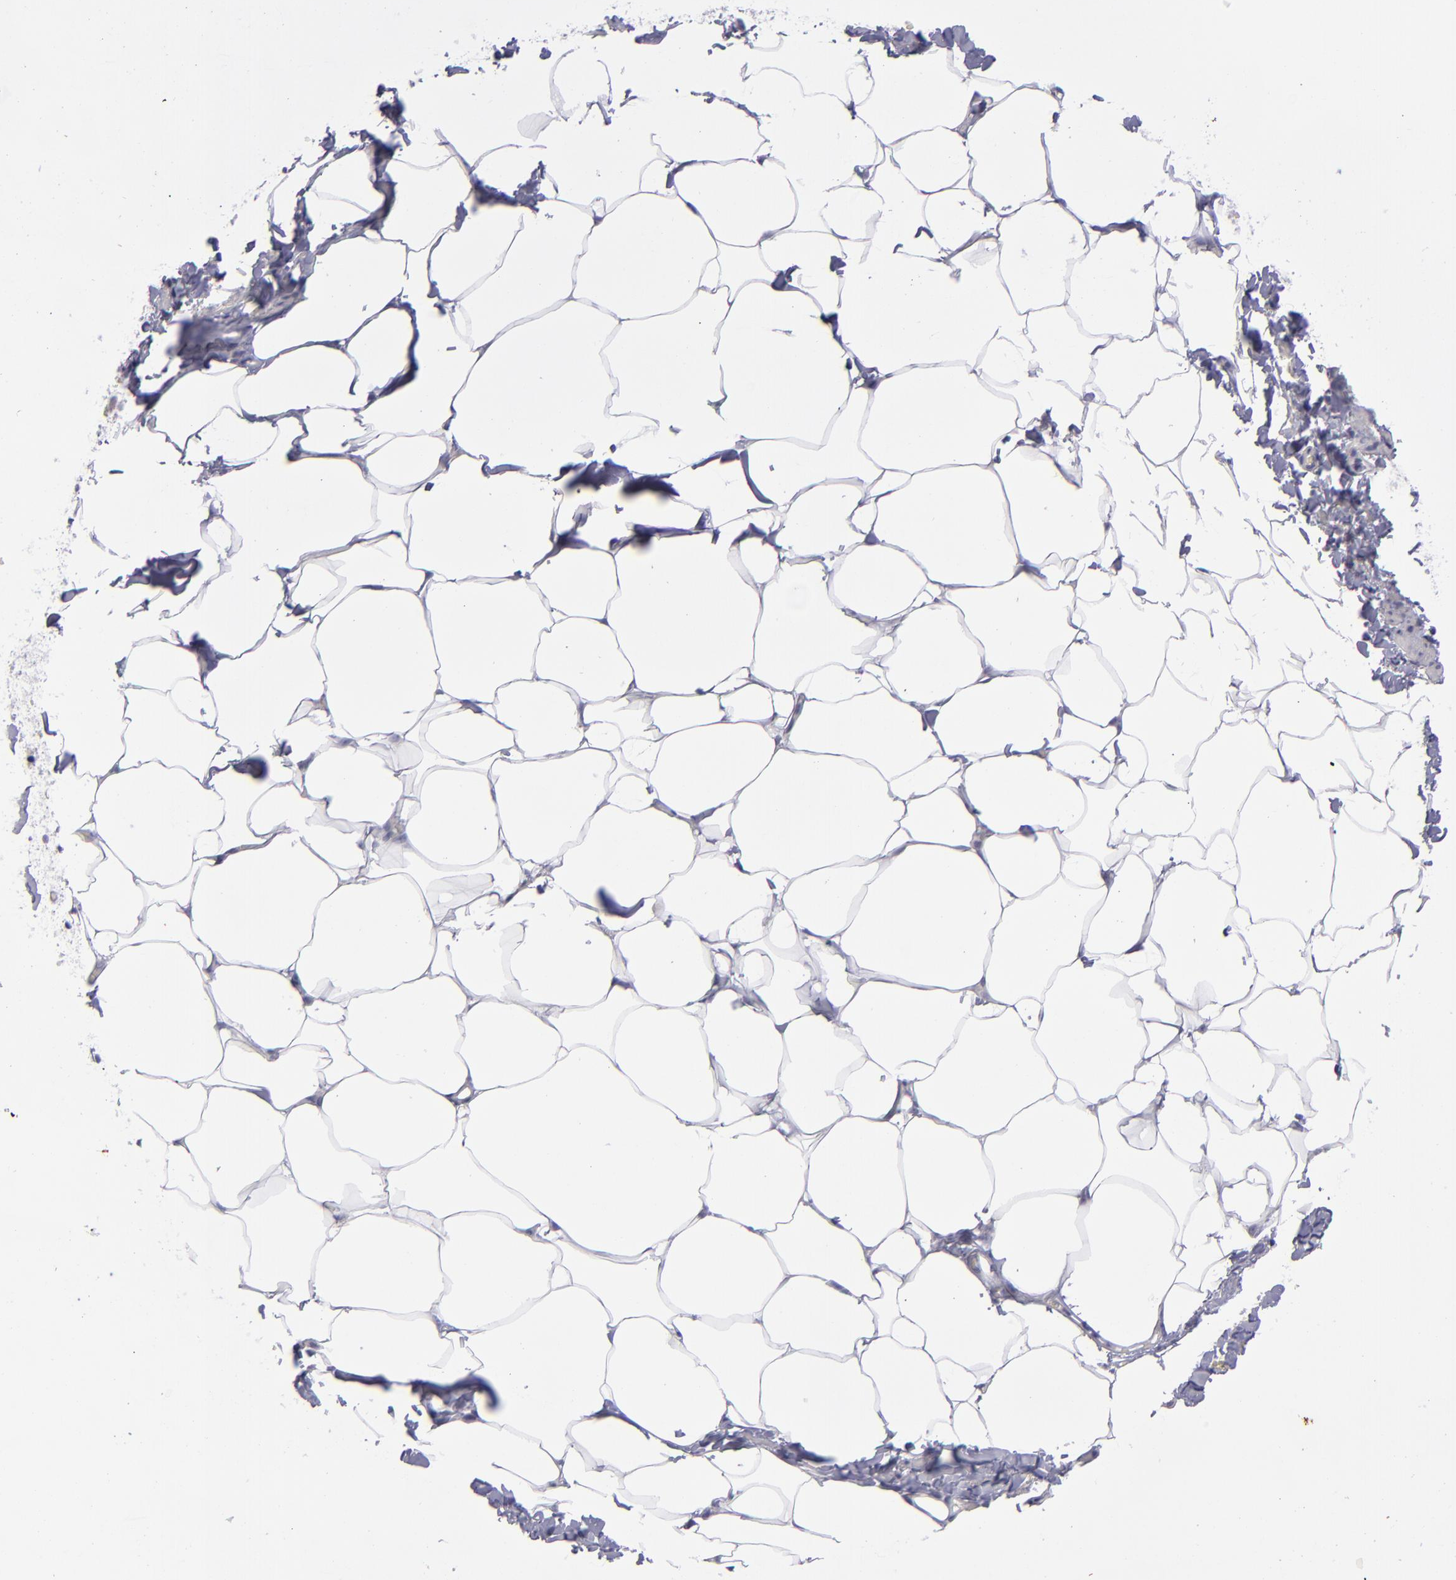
{"staining": {"intensity": "negative", "quantity": "none", "location": "none"}, "tissue": "adipose tissue", "cell_type": "Adipocytes", "image_type": "normal", "snomed": [{"axis": "morphology", "description": "Normal tissue, NOS"}, {"axis": "topography", "description": "Vascular tissue"}], "caption": "A histopathology image of adipose tissue stained for a protein reveals no brown staining in adipocytes. (DAB immunohistochemistry, high magnification).", "gene": "EVPL", "patient": {"sex": "male", "age": 41}}